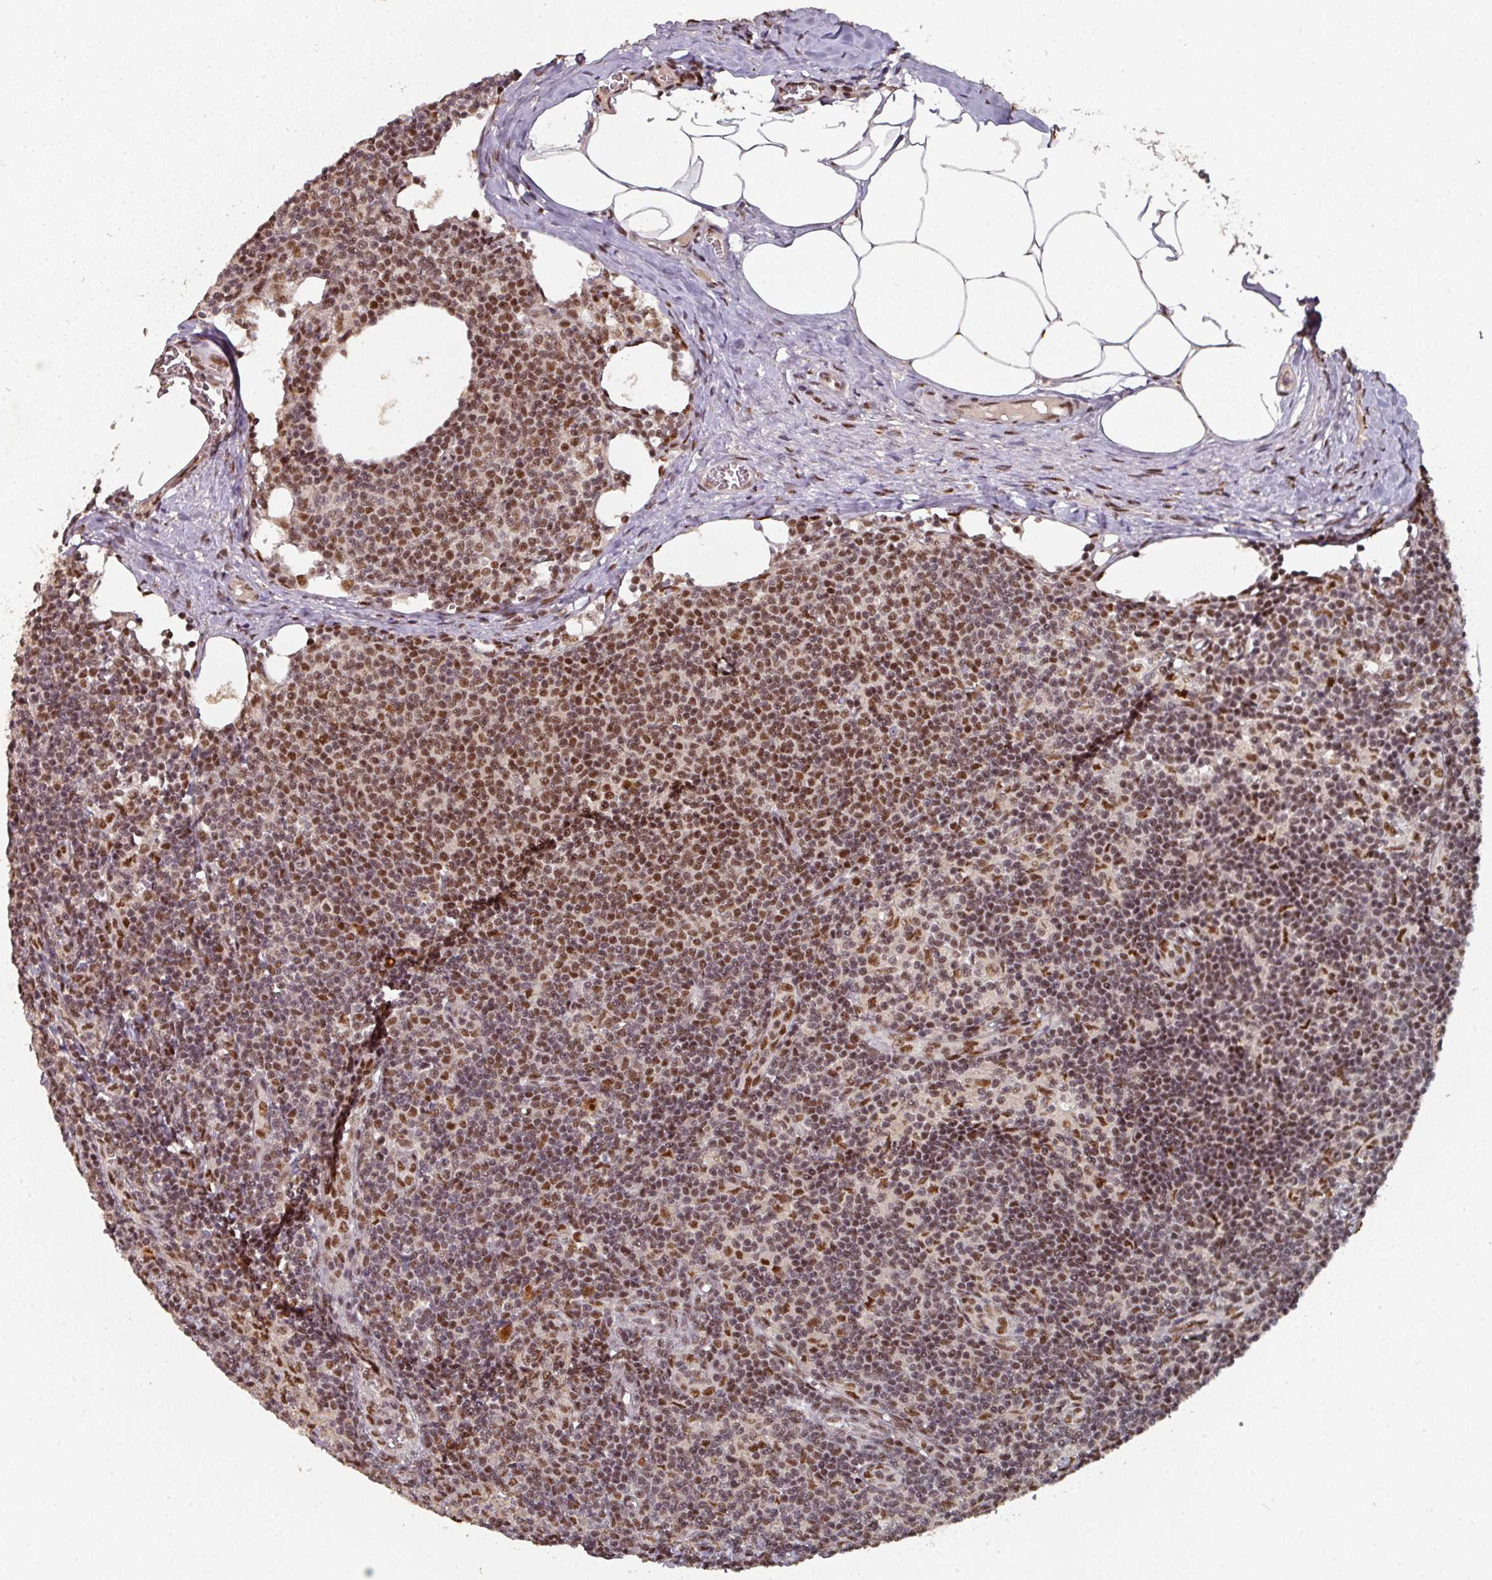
{"staining": {"intensity": "moderate", "quantity": ">75%", "location": "nuclear"}, "tissue": "lymph node", "cell_type": "Germinal center cells", "image_type": "normal", "snomed": [{"axis": "morphology", "description": "Normal tissue, NOS"}, {"axis": "topography", "description": "Lymph node"}], "caption": "Unremarkable lymph node reveals moderate nuclear expression in approximately >75% of germinal center cells The protein of interest is stained brown, and the nuclei are stained in blue (DAB IHC with brightfield microscopy, high magnification)..", "gene": "ENSG00000289690", "patient": {"sex": "female", "age": 59}}